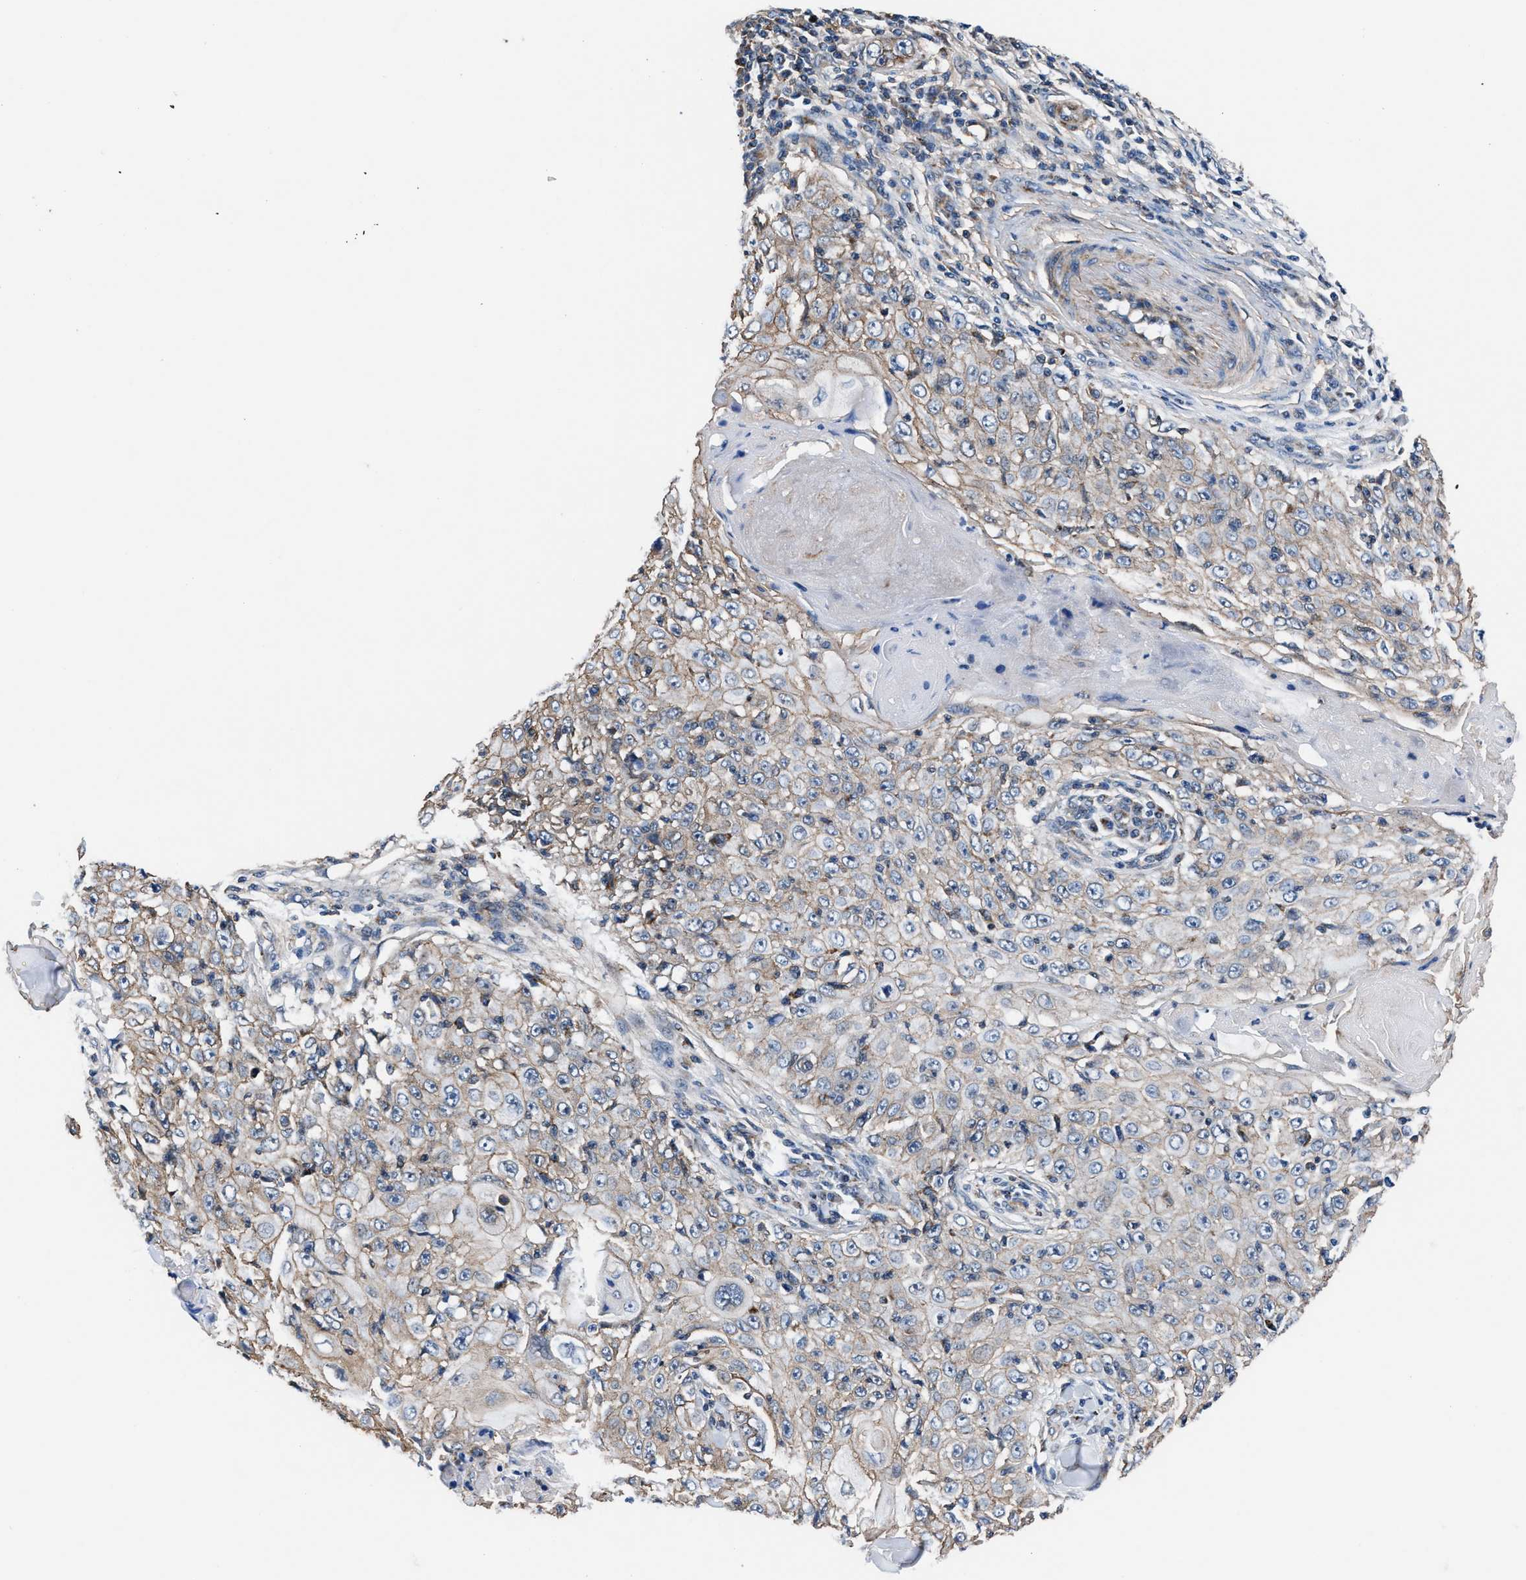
{"staining": {"intensity": "weak", "quantity": ">75%", "location": "cytoplasmic/membranous"}, "tissue": "skin cancer", "cell_type": "Tumor cells", "image_type": "cancer", "snomed": [{"axis": "morphology", "description": "Squamous cell carcinoma, NOS"}, {"axis": "topography", "description": "Skin"}], "caption": "Tumor cells exhibit weak cytoplasmic/membranous staining in approximately >75% of cells in squamous cell carcinoma (skin). Nuclei are stained in blue.", "gene": "NKTR", "patient": {"sex": "male", "age": 86}}